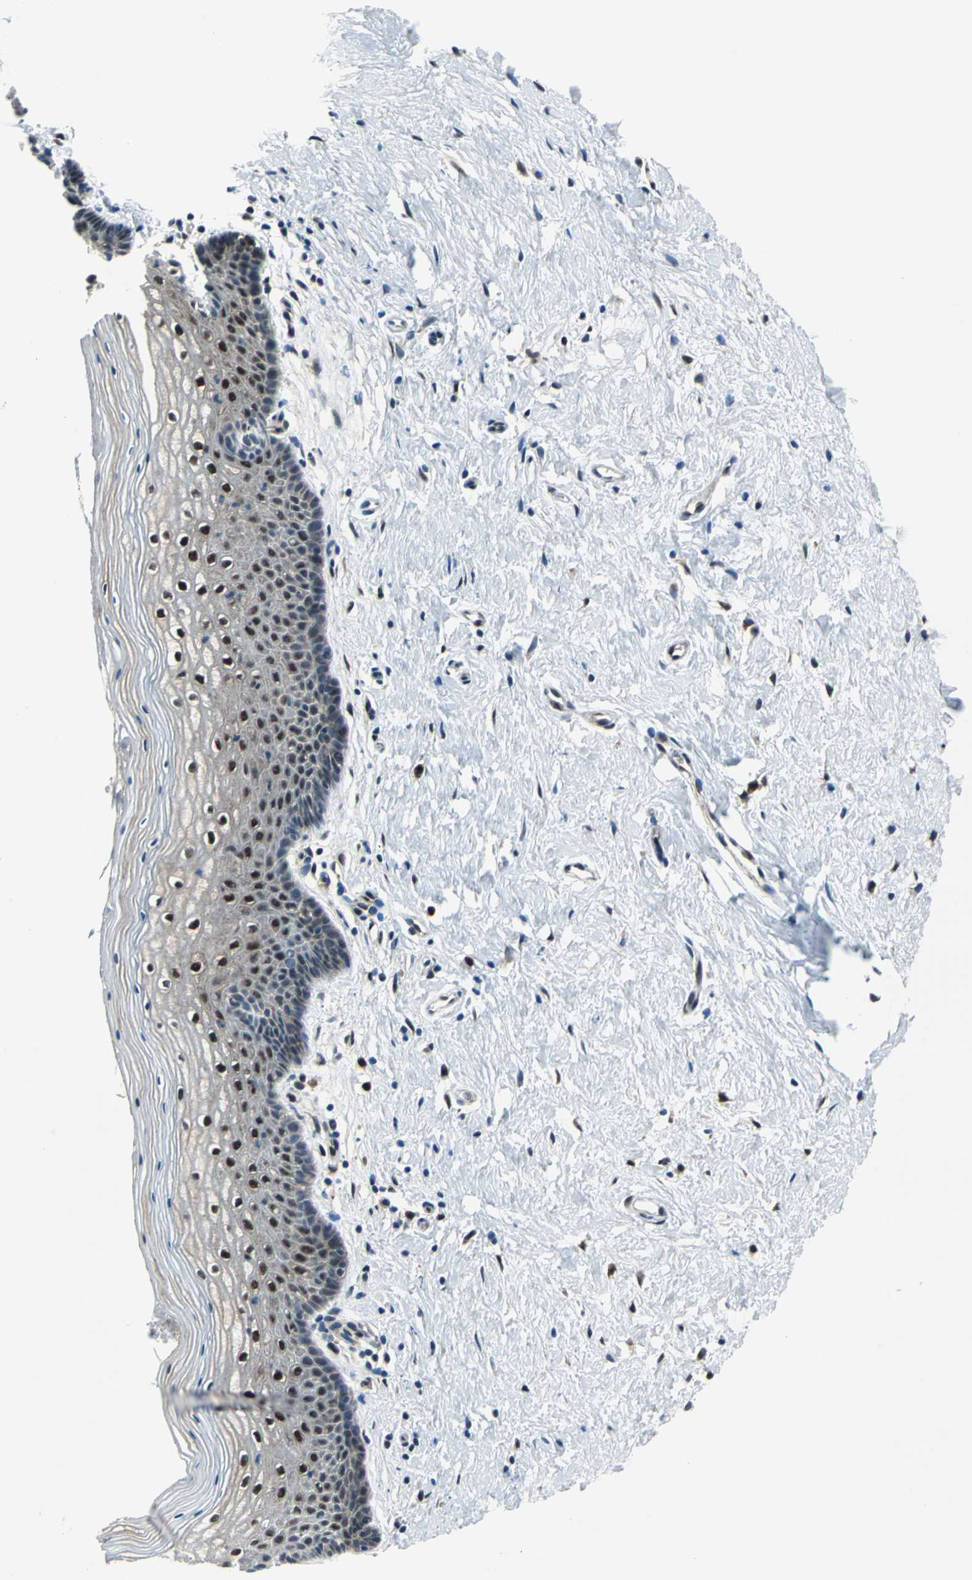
{"staining": {"intensity": "moderate", "quantity": ">75%", "location": "cytoplasmic/membranous,nuclear"}, "tissue": "vagina", "cell_type": "Squamous epithelial cells", "image_type": "normal", "snomed": [{"axis": "morphology", "description": "Normal tissue, NOS"}, {"axis": "topography", "description": "Vagina"}], "caption": "Immunohistochemical staining of normal human vagina shows moderate cytoplasmic/membranous,nuclear protein positivity in approximately >75% of squamous epithelial cells. (DAB (3,3'-diaminobenzidine) = brown stain, brightfield microscopy at high magnification).", "gene": "POLR3K", "patient": {"sex": "female", "age": 46}}